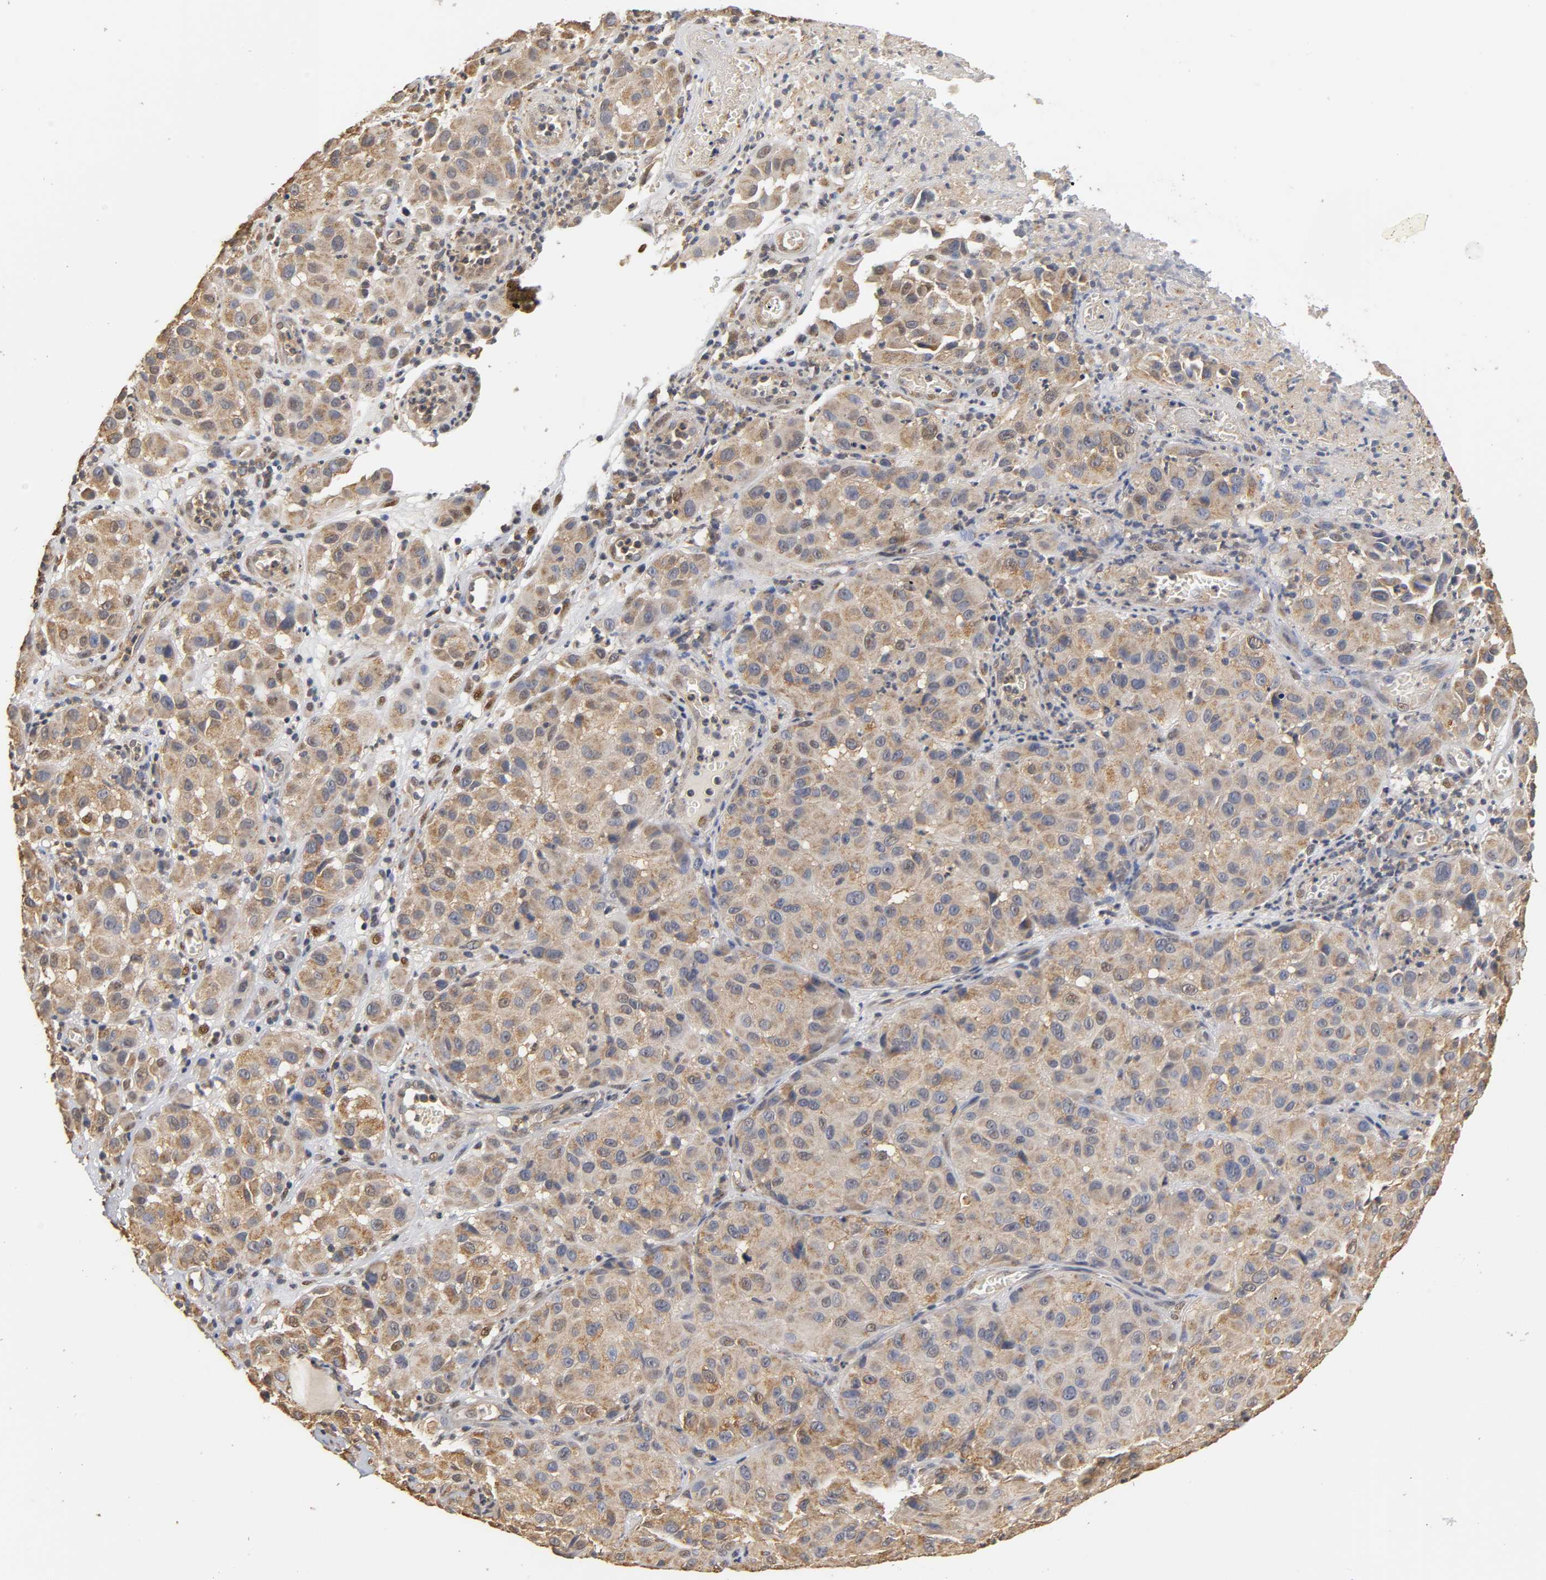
{"staining": {"intensity": "moderate", "quantity": ">75%", "location": "cytoplasmic/membranous"}, "tissue": "melanoma", "cell_type": "Tumor cells", "image_type": "cancer", "snomed": [{"axis": "morphology", "description": "Malignant melanoma, NOS"}, {"axis": "topography", "description": "Skin"}], "caption": "This is a photomicrograph of IHC staining of melanoma, which shows moderate staining in the cytoplasmic/membranous of tumor cells.", "gene": "PKN1", "patient": {"sex": "female", "age": 21}}